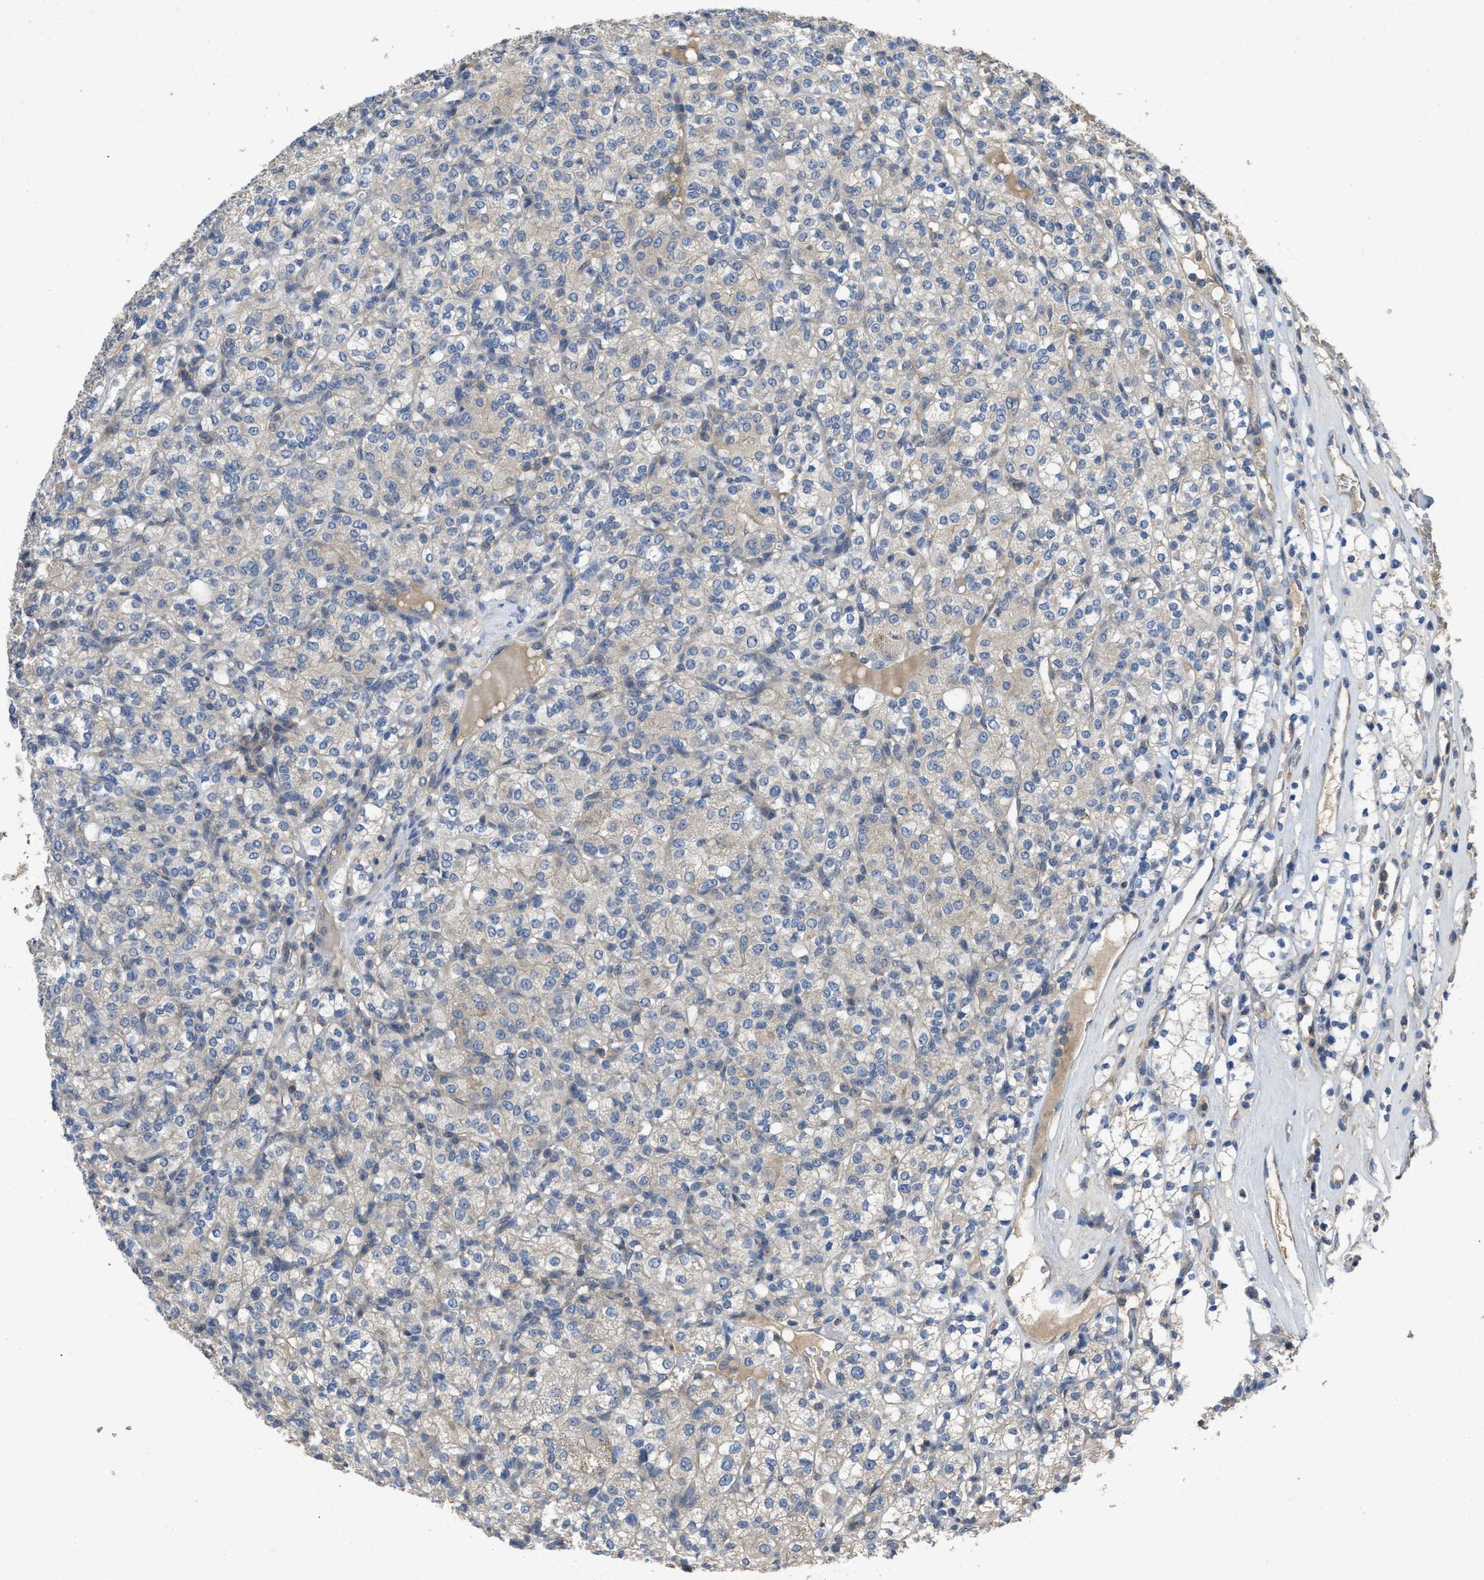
{"staining": {"intensity": "negative", "quantity": "none", "location": "none"}, "tissue": "renal cancer", "cell_type": "Tumor cells", "image_type": "cancer", "snomed": [{"axis": "morphology", "description": "Adenocarcinoma, NOS"}, {"axis": "topography", "description": "Kidney"}], "caption": "Immunohistochemistry of human adenocarcinoma (renal) demonstrates no staining in tumor cells.", "gene": "PPP3CA", "patient": {"sex": "male", "age": 77}}